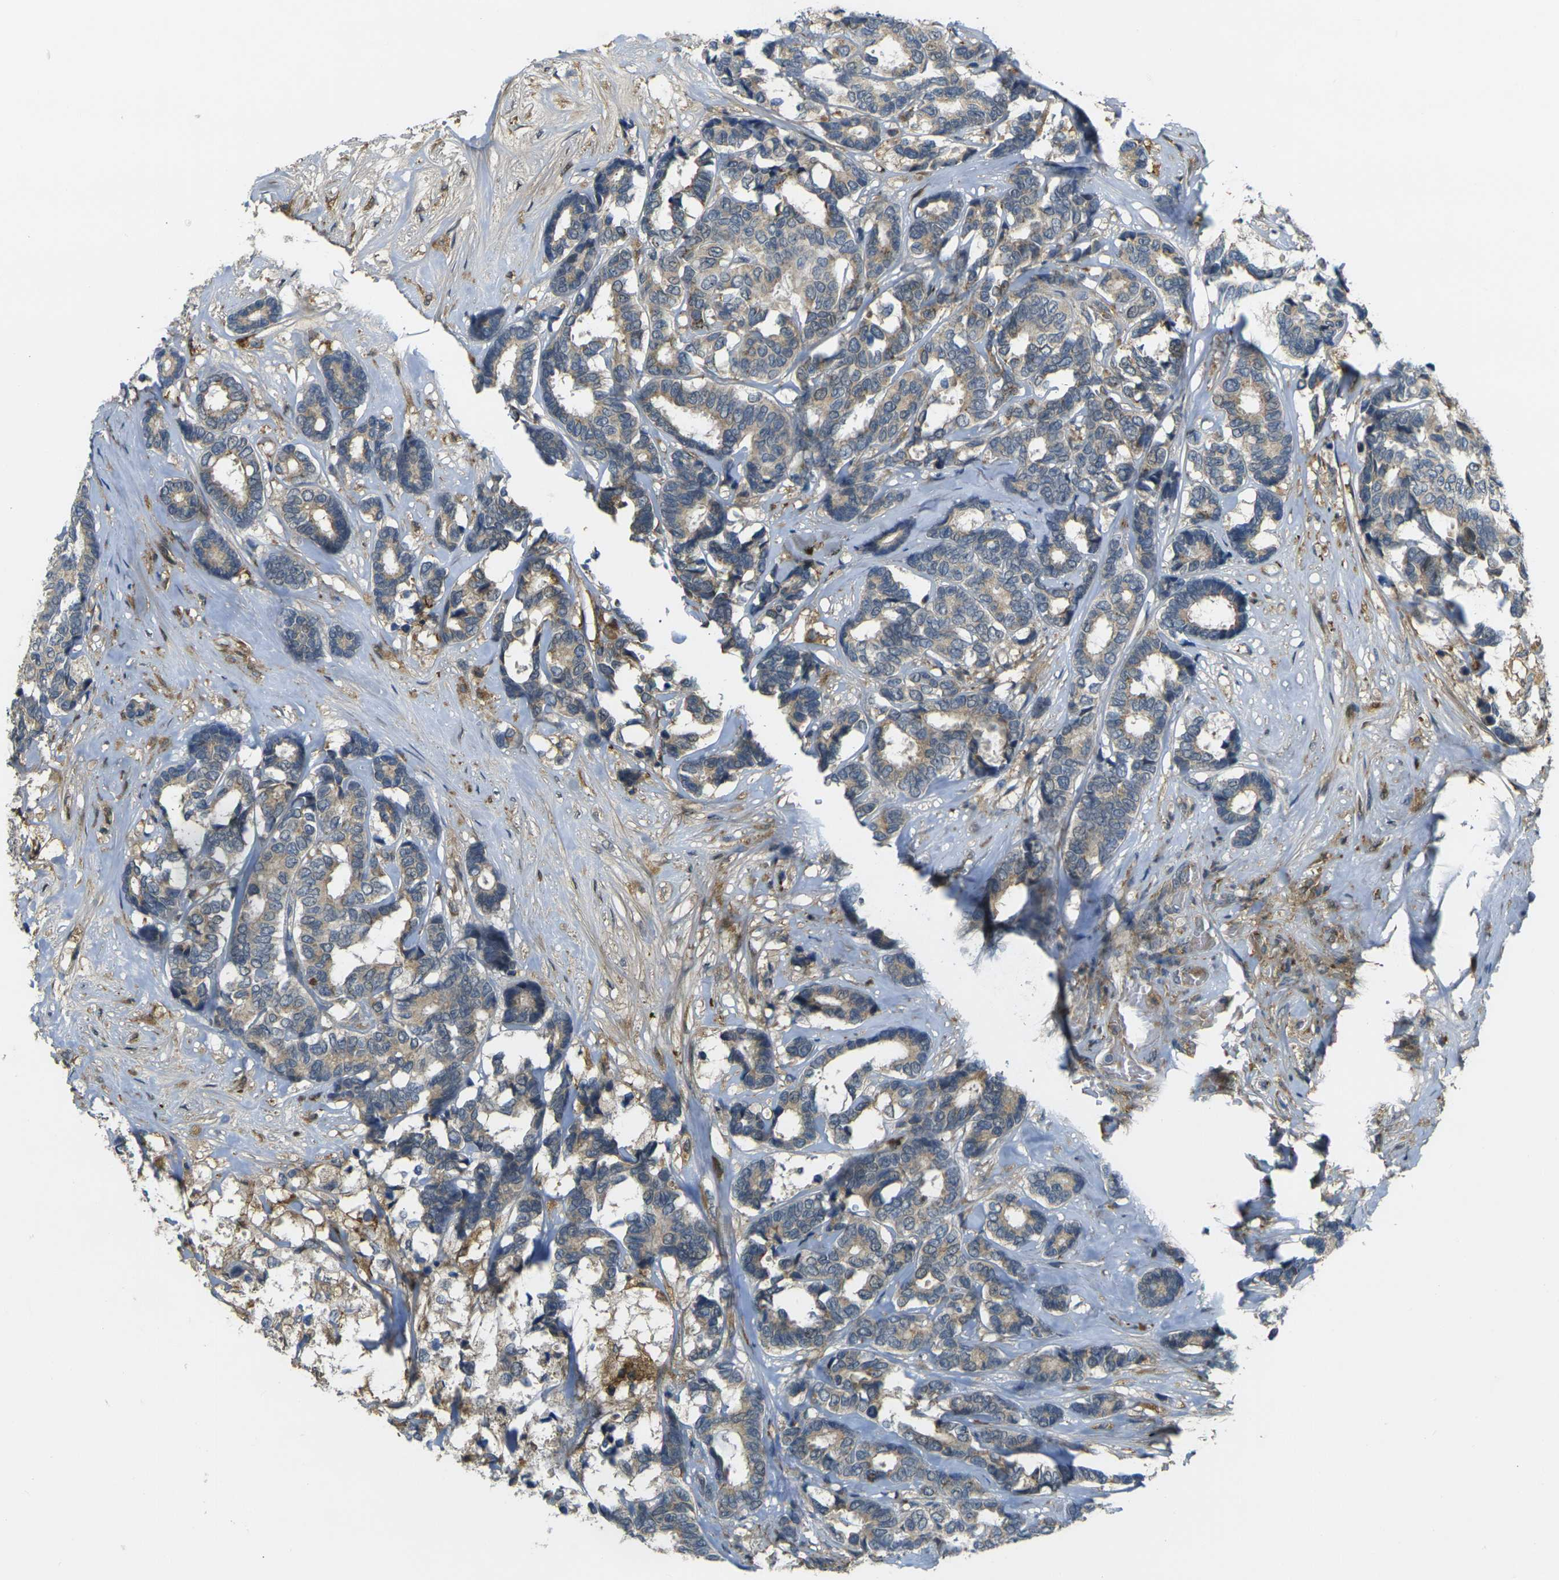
{"staining": {"intensity": "weak", "quantity": ">75%", "location": "cytoplasmic/membranous"}, "tissue": "breast cancer", "cell_type": "Tumor cells", "image_type": "cancer", "snomed": [{"axis": "morphology", "description": "Duct carcinoma"}, {"axis": "topography", "description": "Breast"}], "caption": "Immunohistochemical staining of human infiltrating ductal carcinoma (breast) reveals weak cytoplasmic/membranous protein expression in approximately >75% of tumor cells.", "gene": "PIGL", "patient": {"sex": "female", "age": 87}}